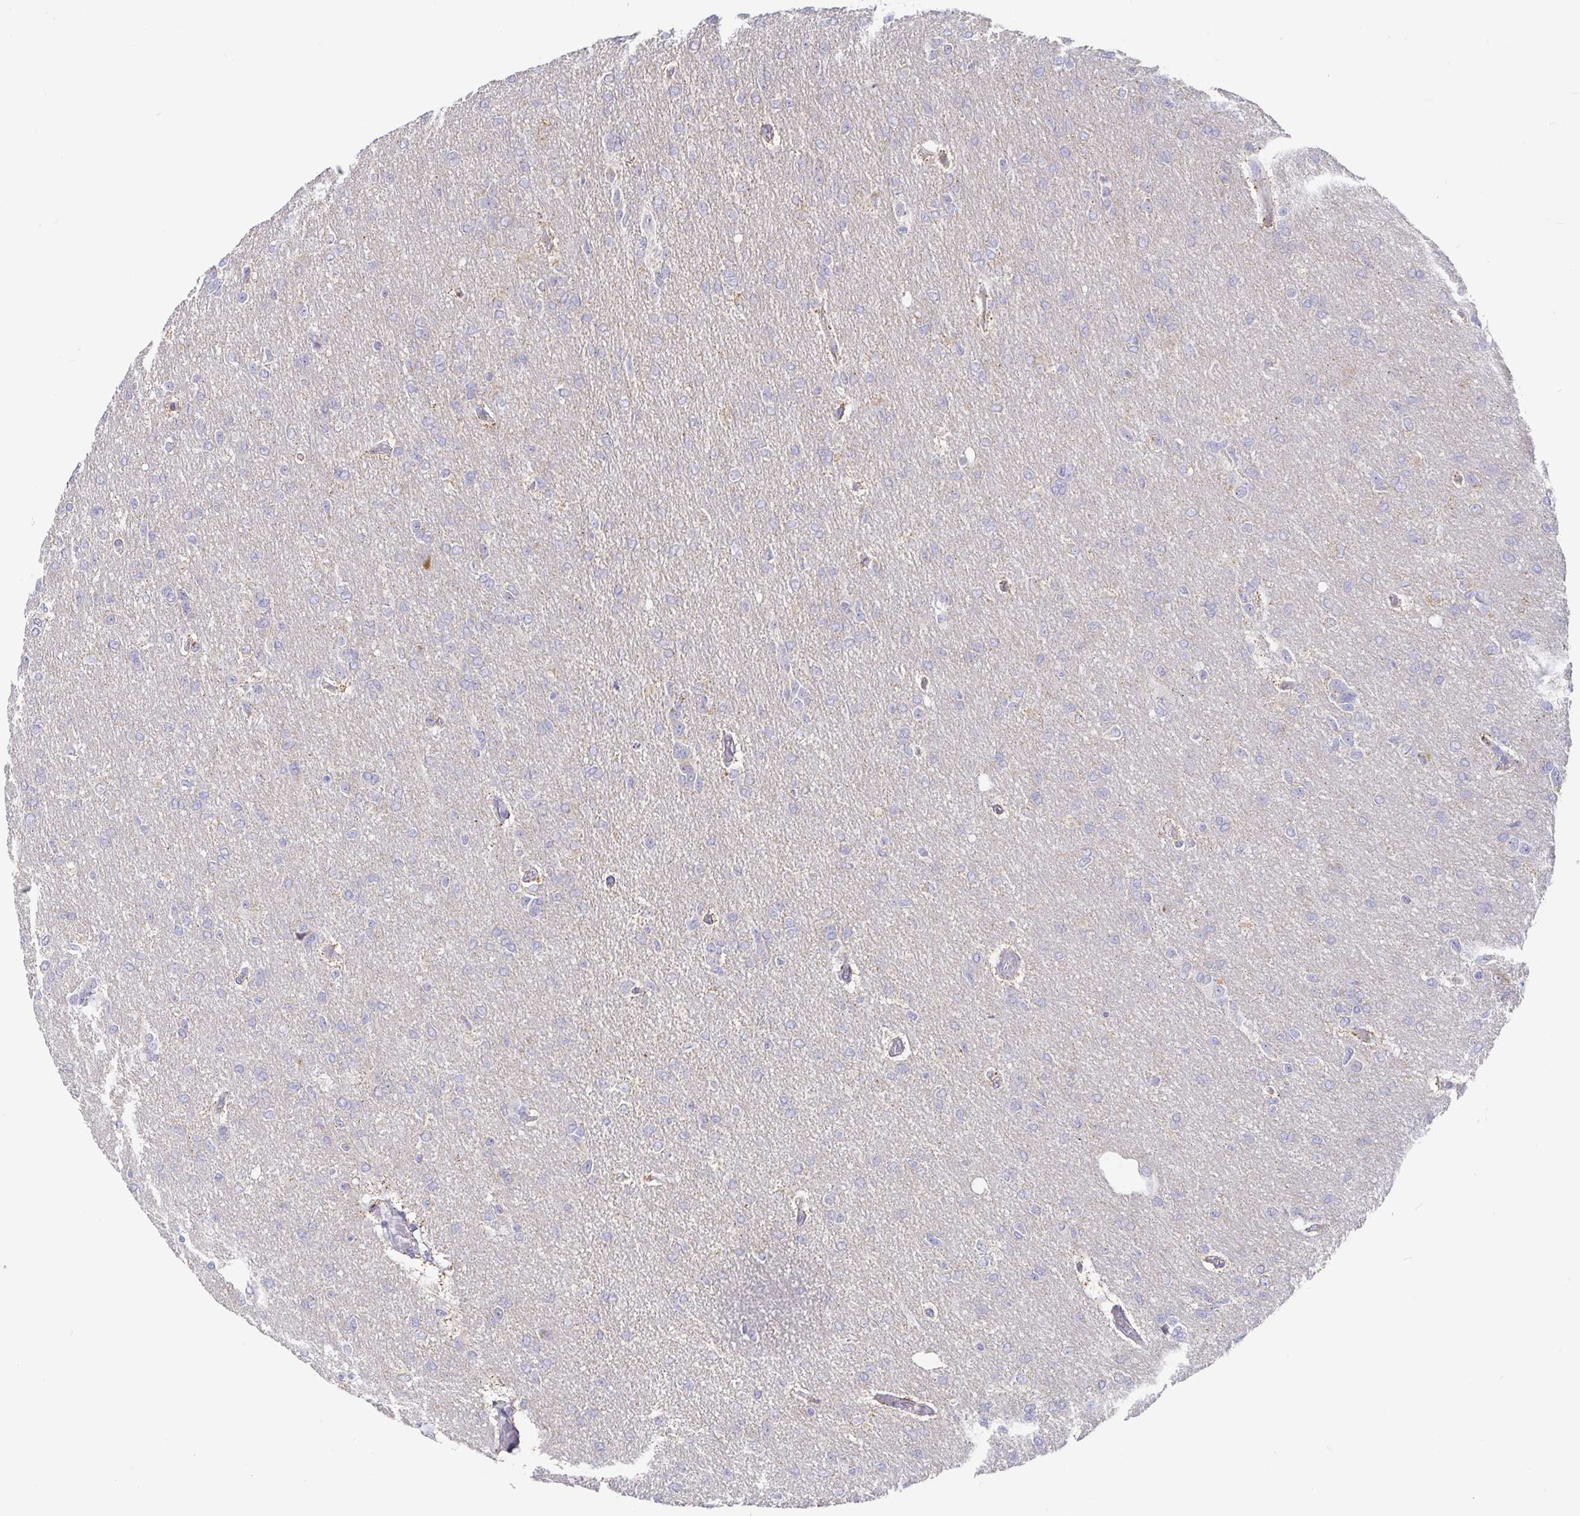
{"staining": {"intensity": "negative", "quantity": "none", "location": "none"}, "tissue": "glioma", "cell_type": "Tumor cells", "image_type": "cancer", "snomed": [{"axis": "morphology", "description": "Glioma, malignant, Low grade"}, {"axis": "topography", "description": "Brain"}], "caption": "High magnification brightfield microscopy of glioma stained with DAB (3,3'-diaminobenzidine) (brown) and counterstained with hematoxylin (blue): tumor cells show no significant staining.", "gene": "CIT", "patient": {"sex": "male", "age": 26}}